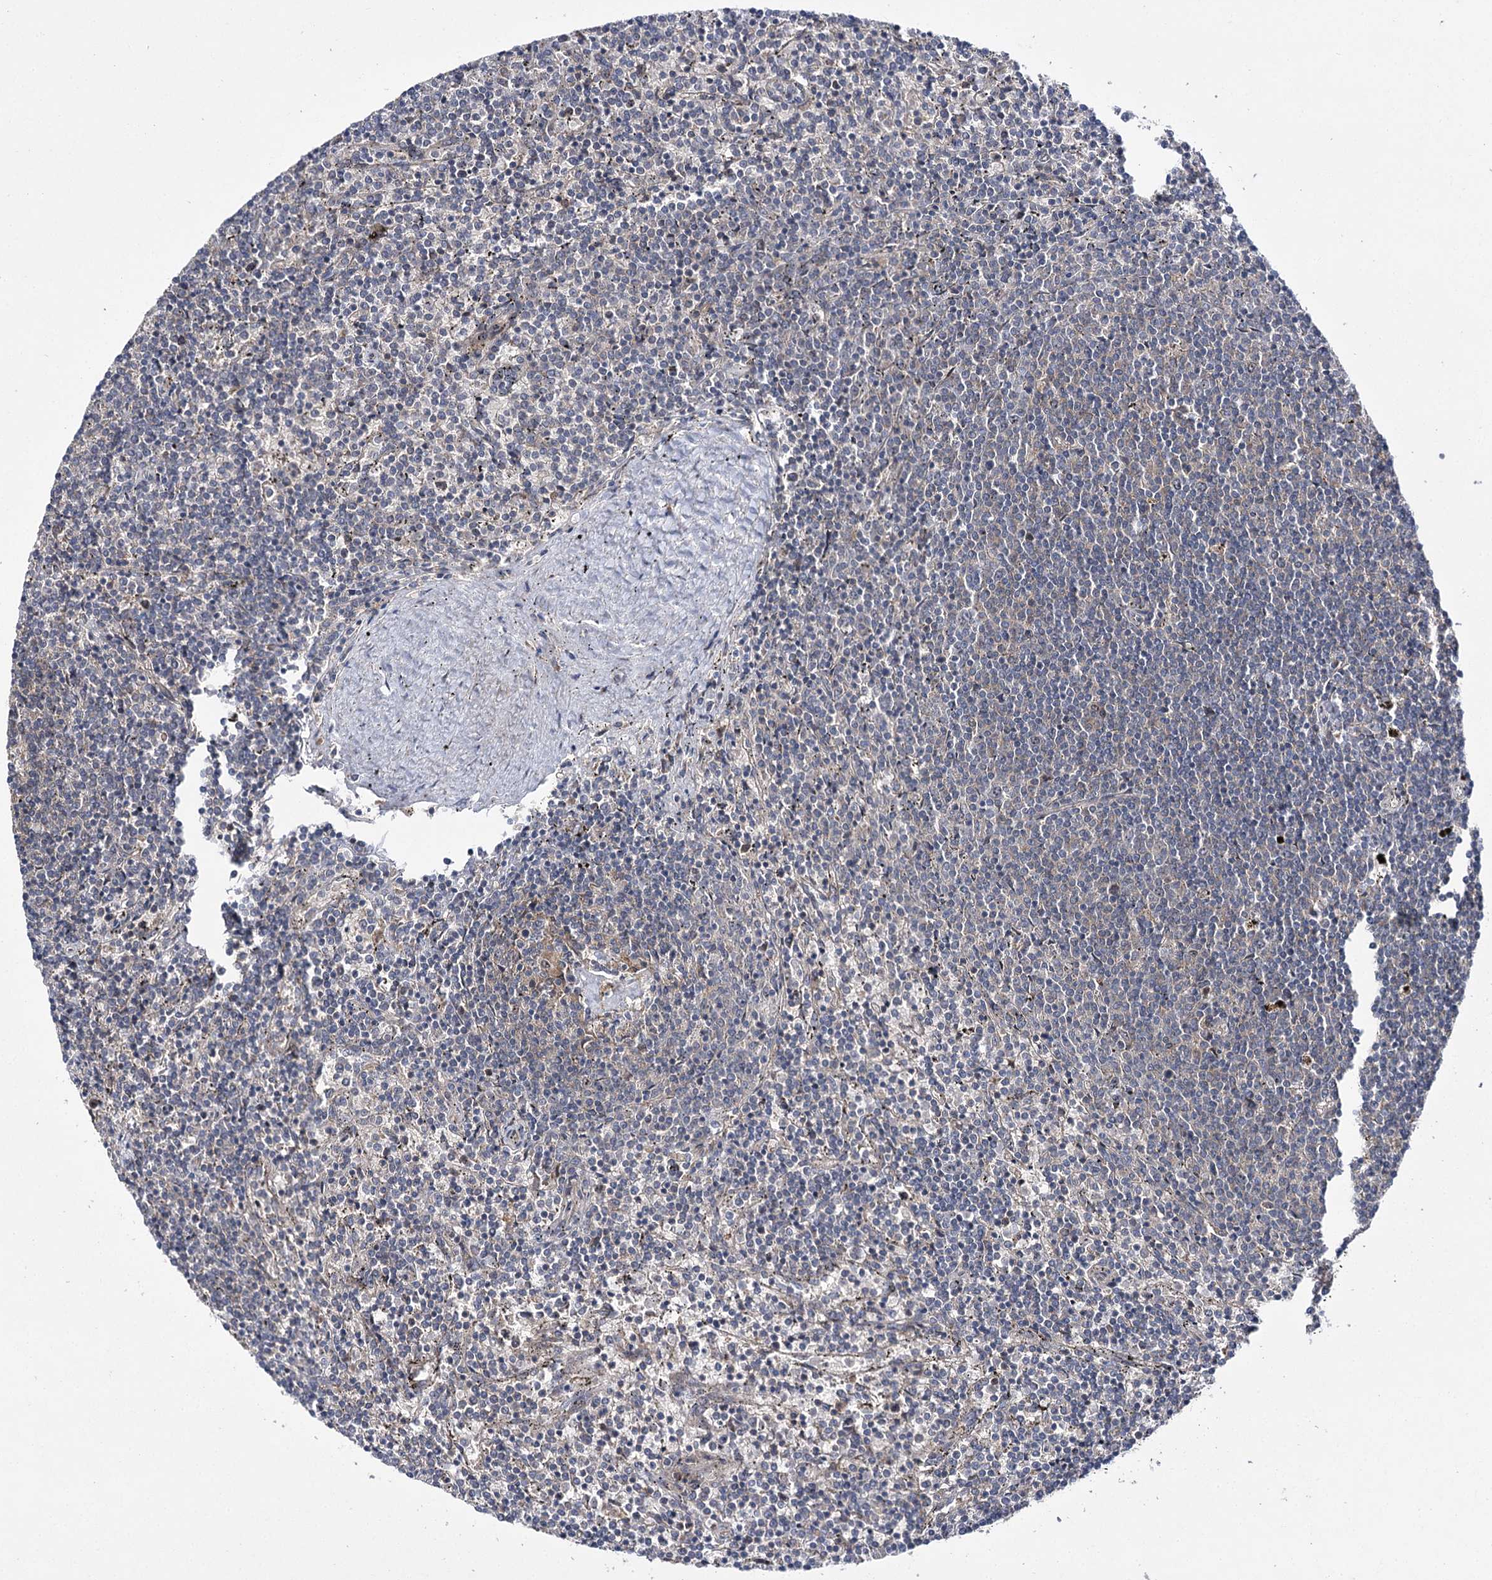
{"staining": {"intensity": "negative", "quantity": "none", "location": "none"}, "tissue": "lymphoma", "cell_type": "Tumor cells", "image_type": "cancer", "snomed": [{"axis": "morphology", "description": "Malignant lymphoma, non-Hodgkin's type, Low grade"}, {"axis": "topography", "description": "Spleen"}], "caption": "This is an immunohistochemistry histopathology image of human malignant lymphoma, non-Hodgkin's type (low-grade). There is no positivity in tumor cells.", "gene": "BCR", "patient": {"sex": "female", "age": 50}}